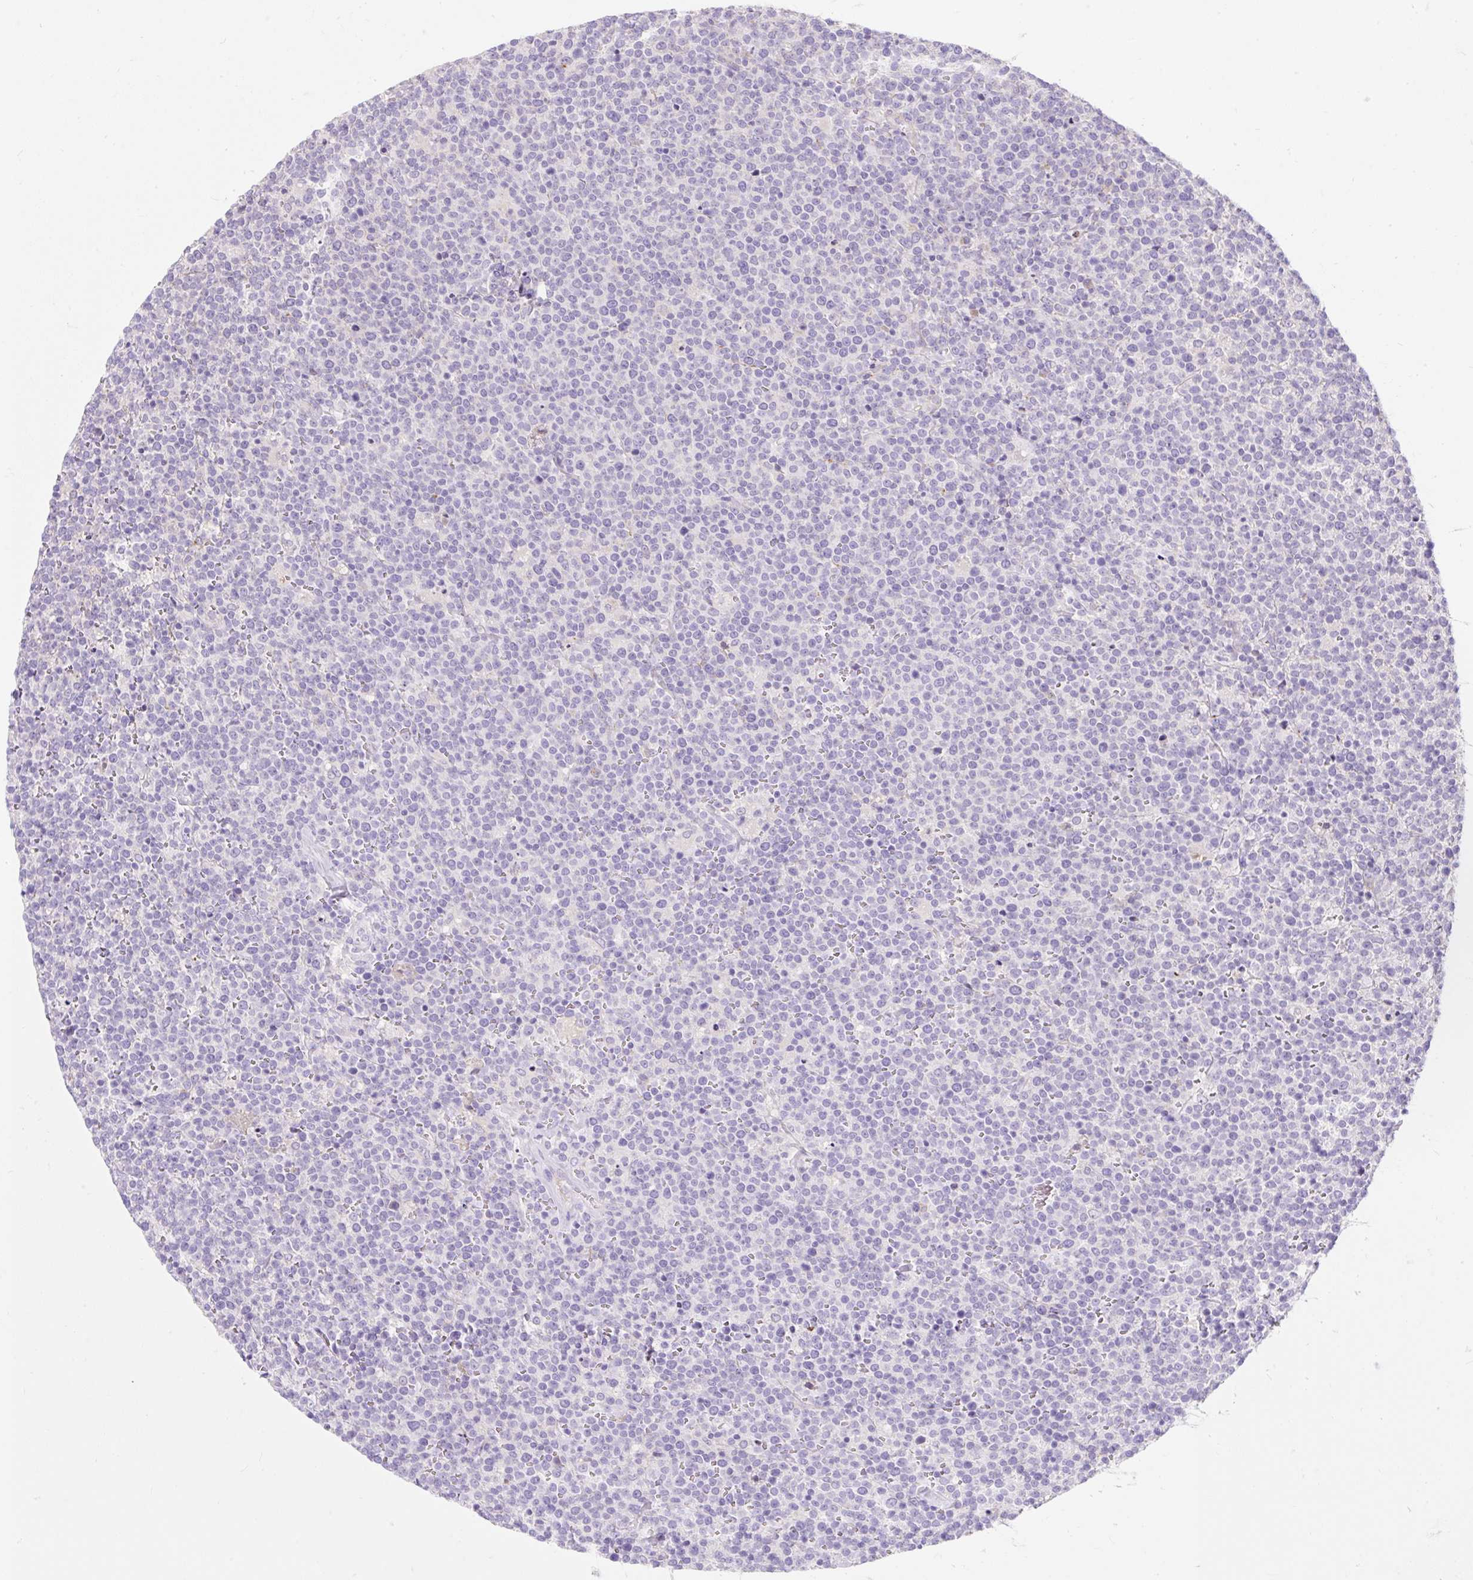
{"staining": {"intensity": "negative", "quantity": "none", "location": "none"}, "tissue": "lymphoma", "cell_type": "Tumor cells", "image_type": "cancer", "snomed": [{"axis": "morphology", "description": "Malignant lymphoma, non-Hodgkin's type, High grade"}, {"axis": "topography", "description": "Lymph node"}], "caption": "A high-resolution photomicrograph shows immunohistochemistry staining of lymphoma, which reveals no significant positivity in tumor cells.", "gene": "SUSD5", "patient": {"sex": "male", "age": 61}}